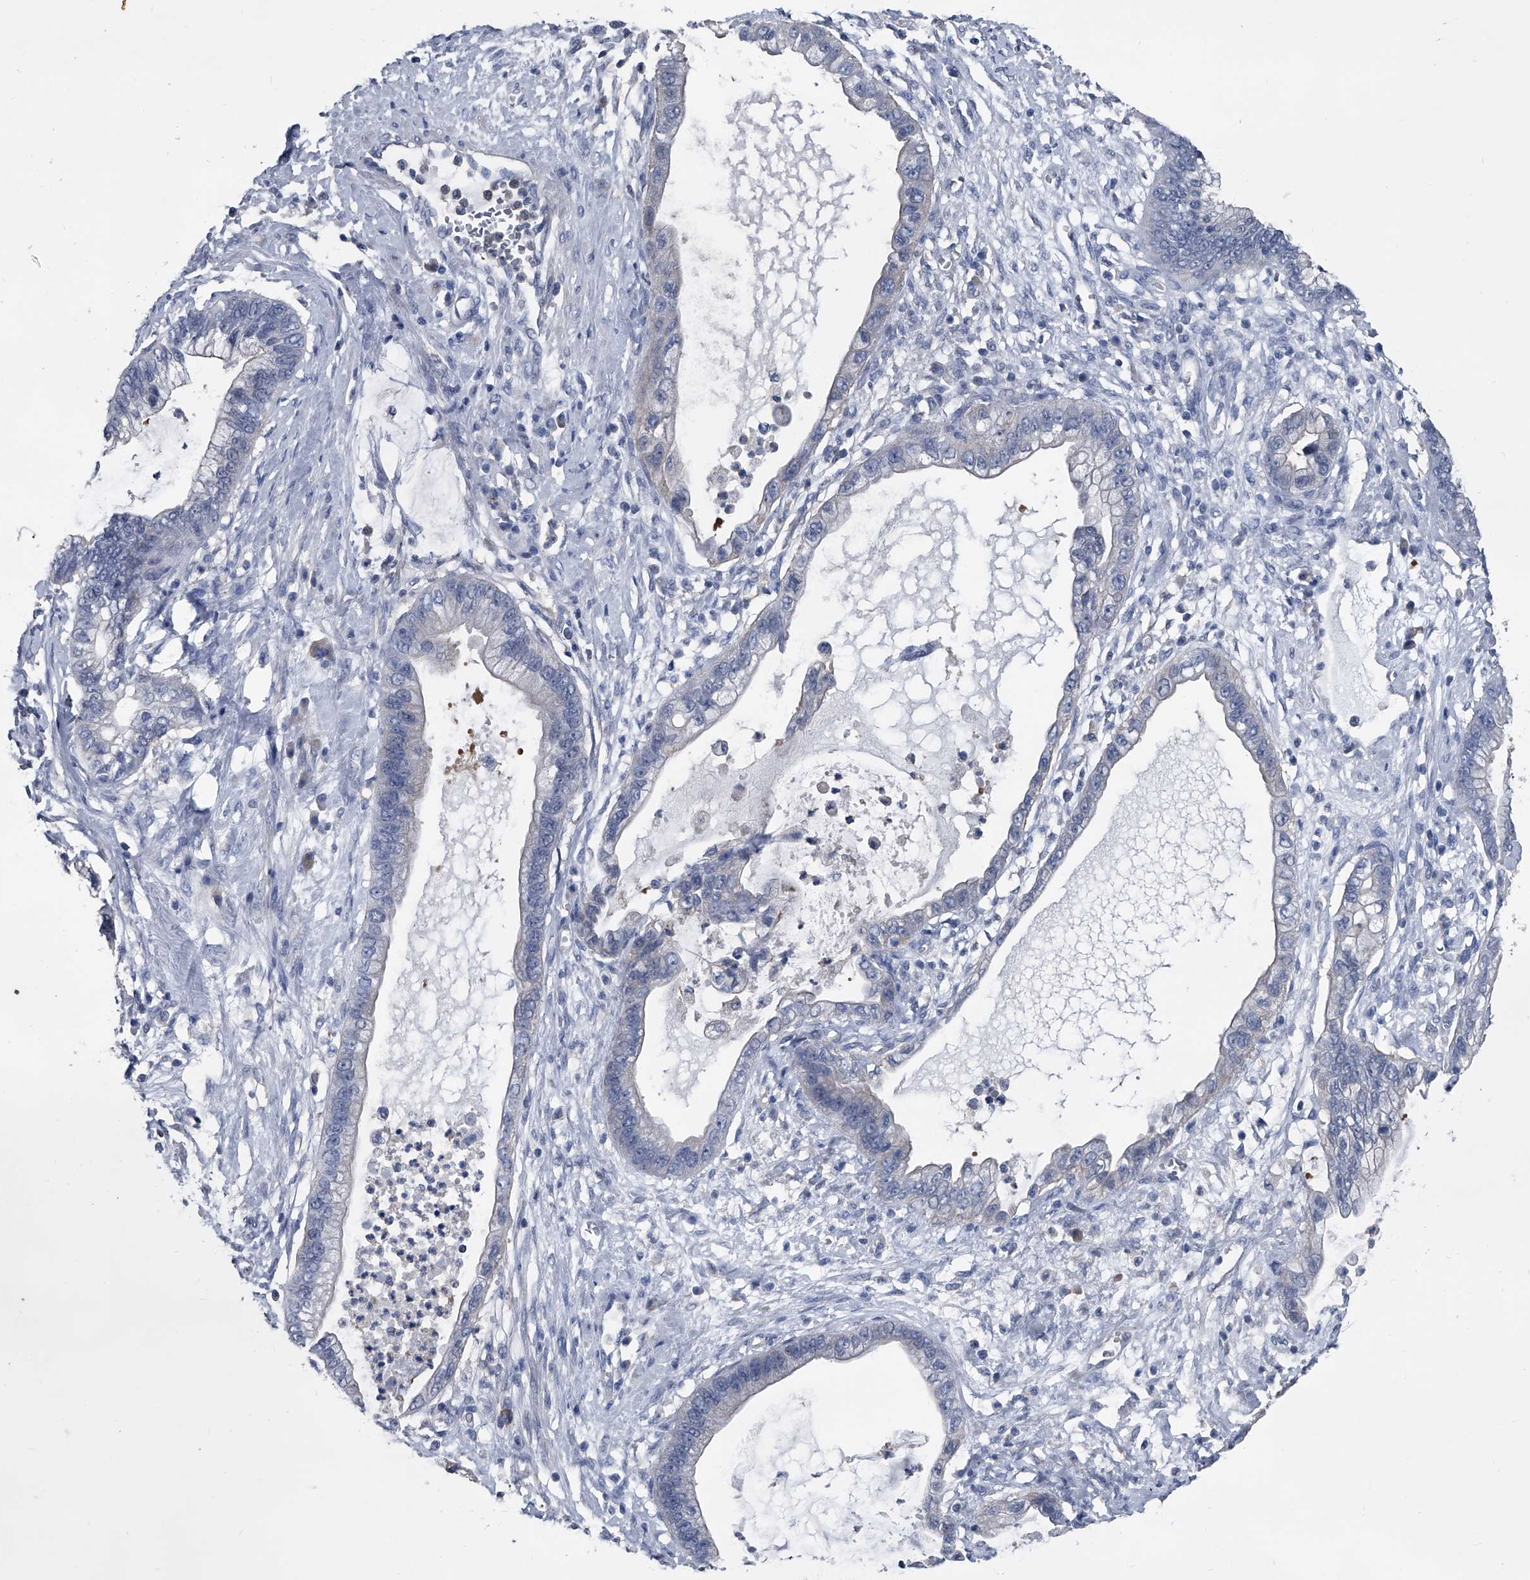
{"staining": {"intensity": "negative", "quantity": "none", "location": "none"}, "tissue": "cervical cancer", "cell_type": "Tumor cells", "image_type": "cancer", "snomed": [{"axis": "morphology", "description": "Adenocarcinoma, NOS"}, {"axis": "topography", "description": "Cervix"}], "caption": "This image is of cervical cancer stained with IHC to label a protein in brown with the nuclei are counter-stained blue. There is no staining in tumor cells.", "gene": "KIF13A", "patient": {"sex": "female", "age": 44}}